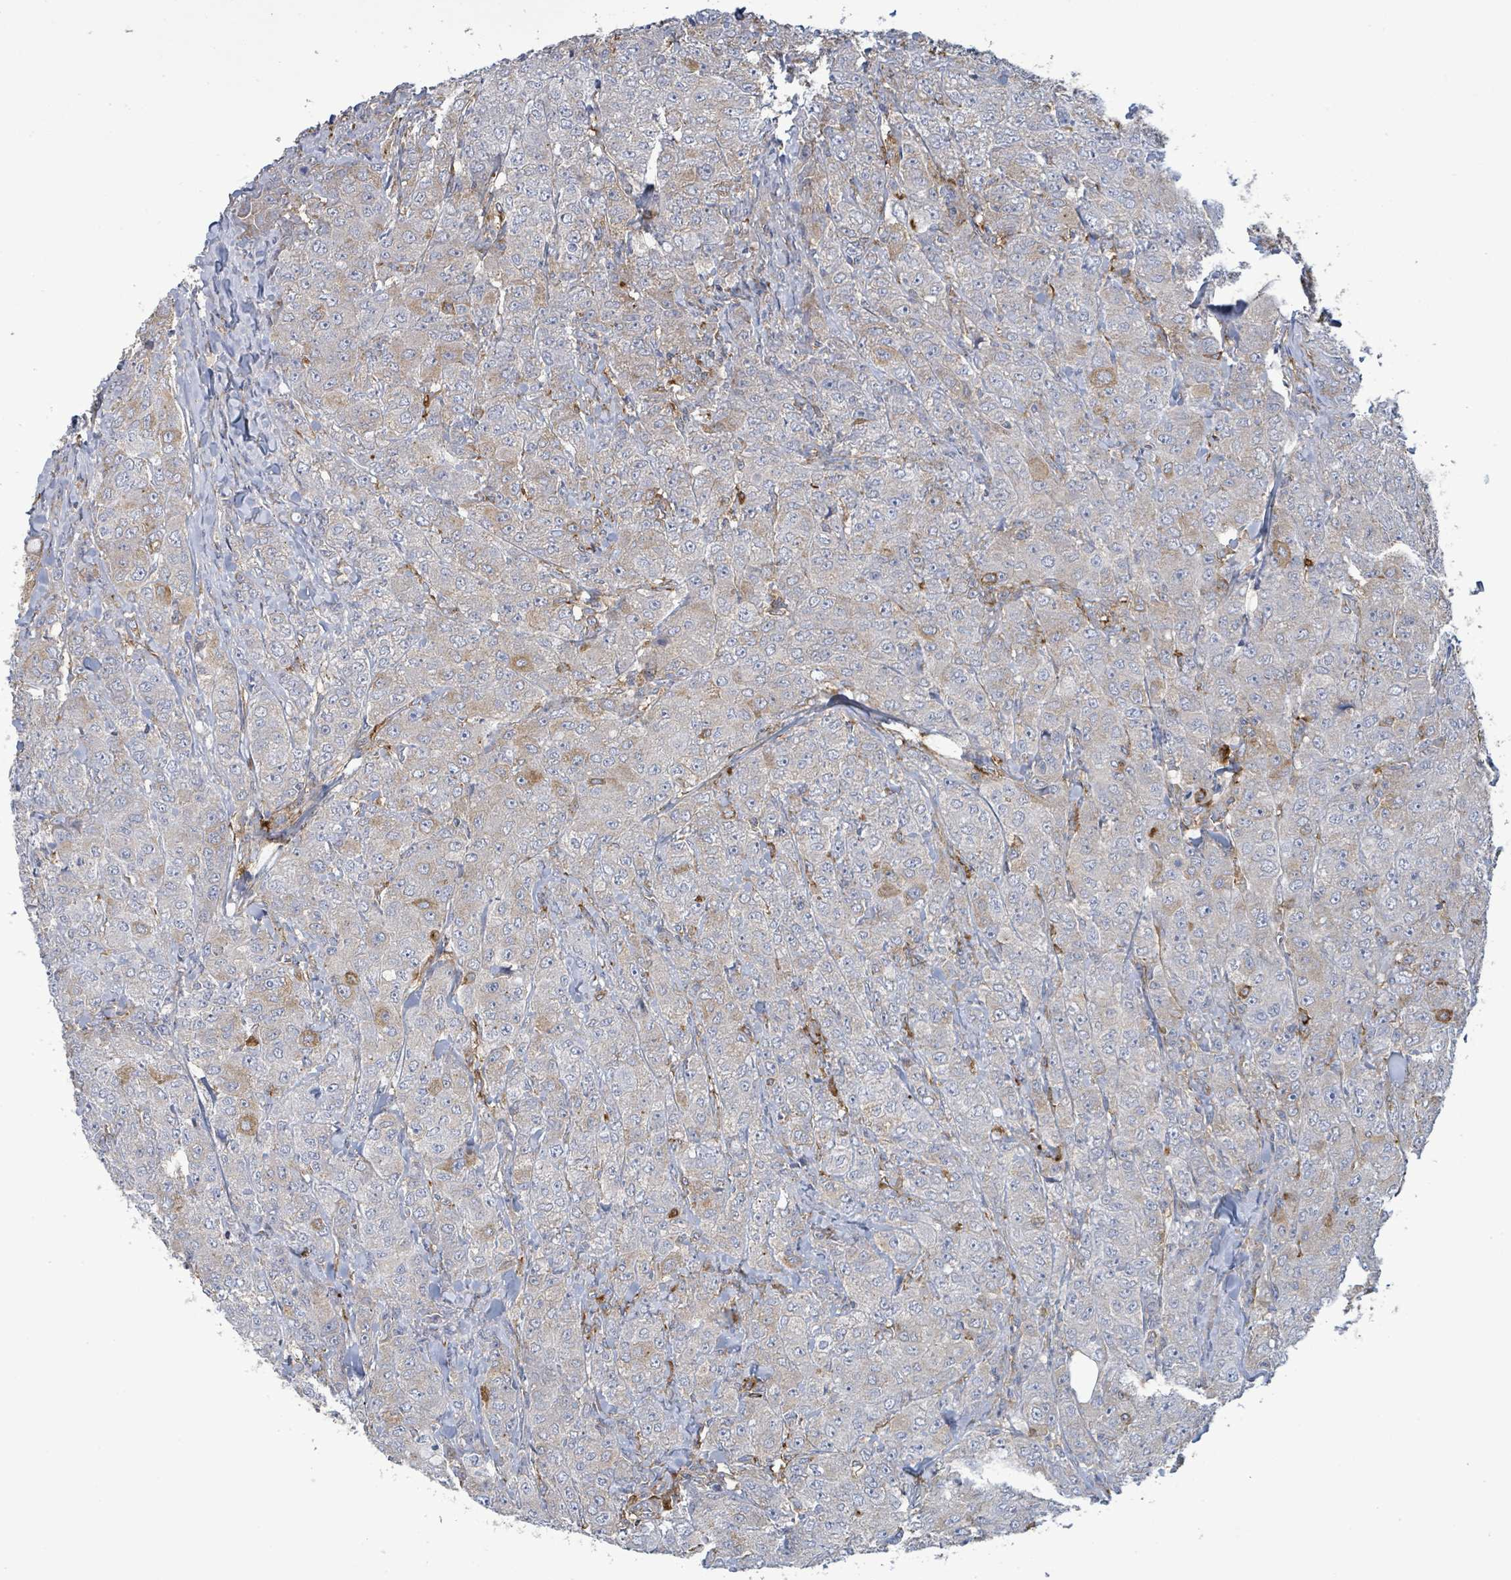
{"staining": {"intensity": "moderate", "quantity": "<25%", "location": "cytoplasmic/membranous"}, "tissue": "breast cancer", "cell_type": "Tumor cells", "image_type": "cancer", "snomed": [{"axis": "morphology", "description": "Duct carcinoma"}, {"axis": "topography", "description": "Breast"}], "caption": "Protein expression analysis of human breast cancer (intraductal carcinoma) reveals moderate cytoplasmic/membranous expression in about <25% of tumor cells. The staining was performed using DAB to visualize the protein expression in brown, while the nuclei were stained in blue with hematoxylin (Magnification: 20x).", "gene": "EGFL7", "patient": {"sex": "female", "age": 43}}